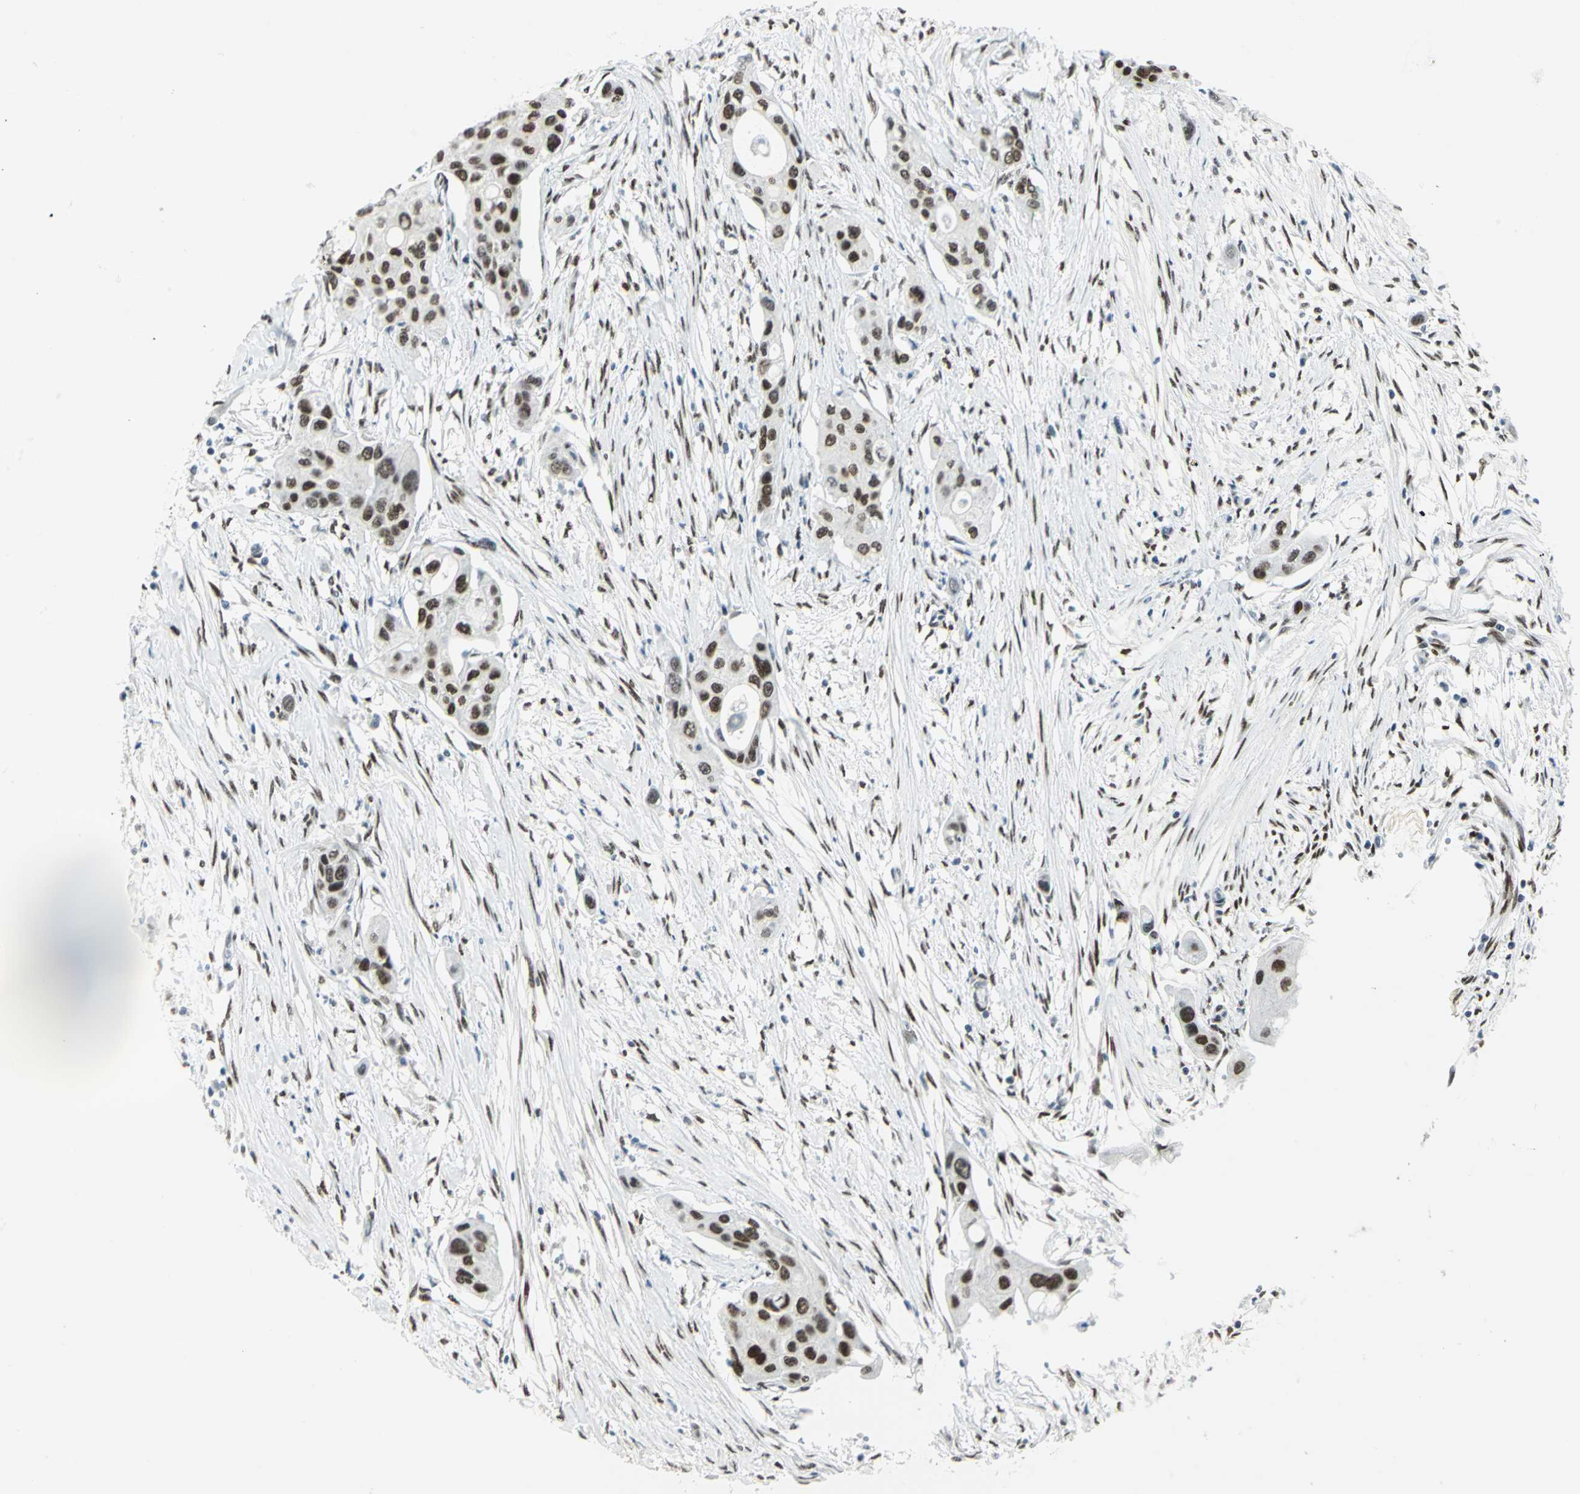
{"staining": {"intensity": "strong", "quantity": ">75%", "location": "nuclear"}, "tissue": "pancreatic cancer", "cell_type": "Tumor cells", "image_type": "cancer", "snomed": [{"axis": "morphology", "description": "Adenocarcinoma, NOS"}, {"axis": "topography", "description": "Pancreas"}], "caption": "A micrograph showing strong nuclear staining in approximately >75% of tumor cells in adenocarcinoma (pancreatic), as visualized by brown immunohistochemical staining.", "gene": "MEIS2", "patient": {"sex": "female", "age": 60}}